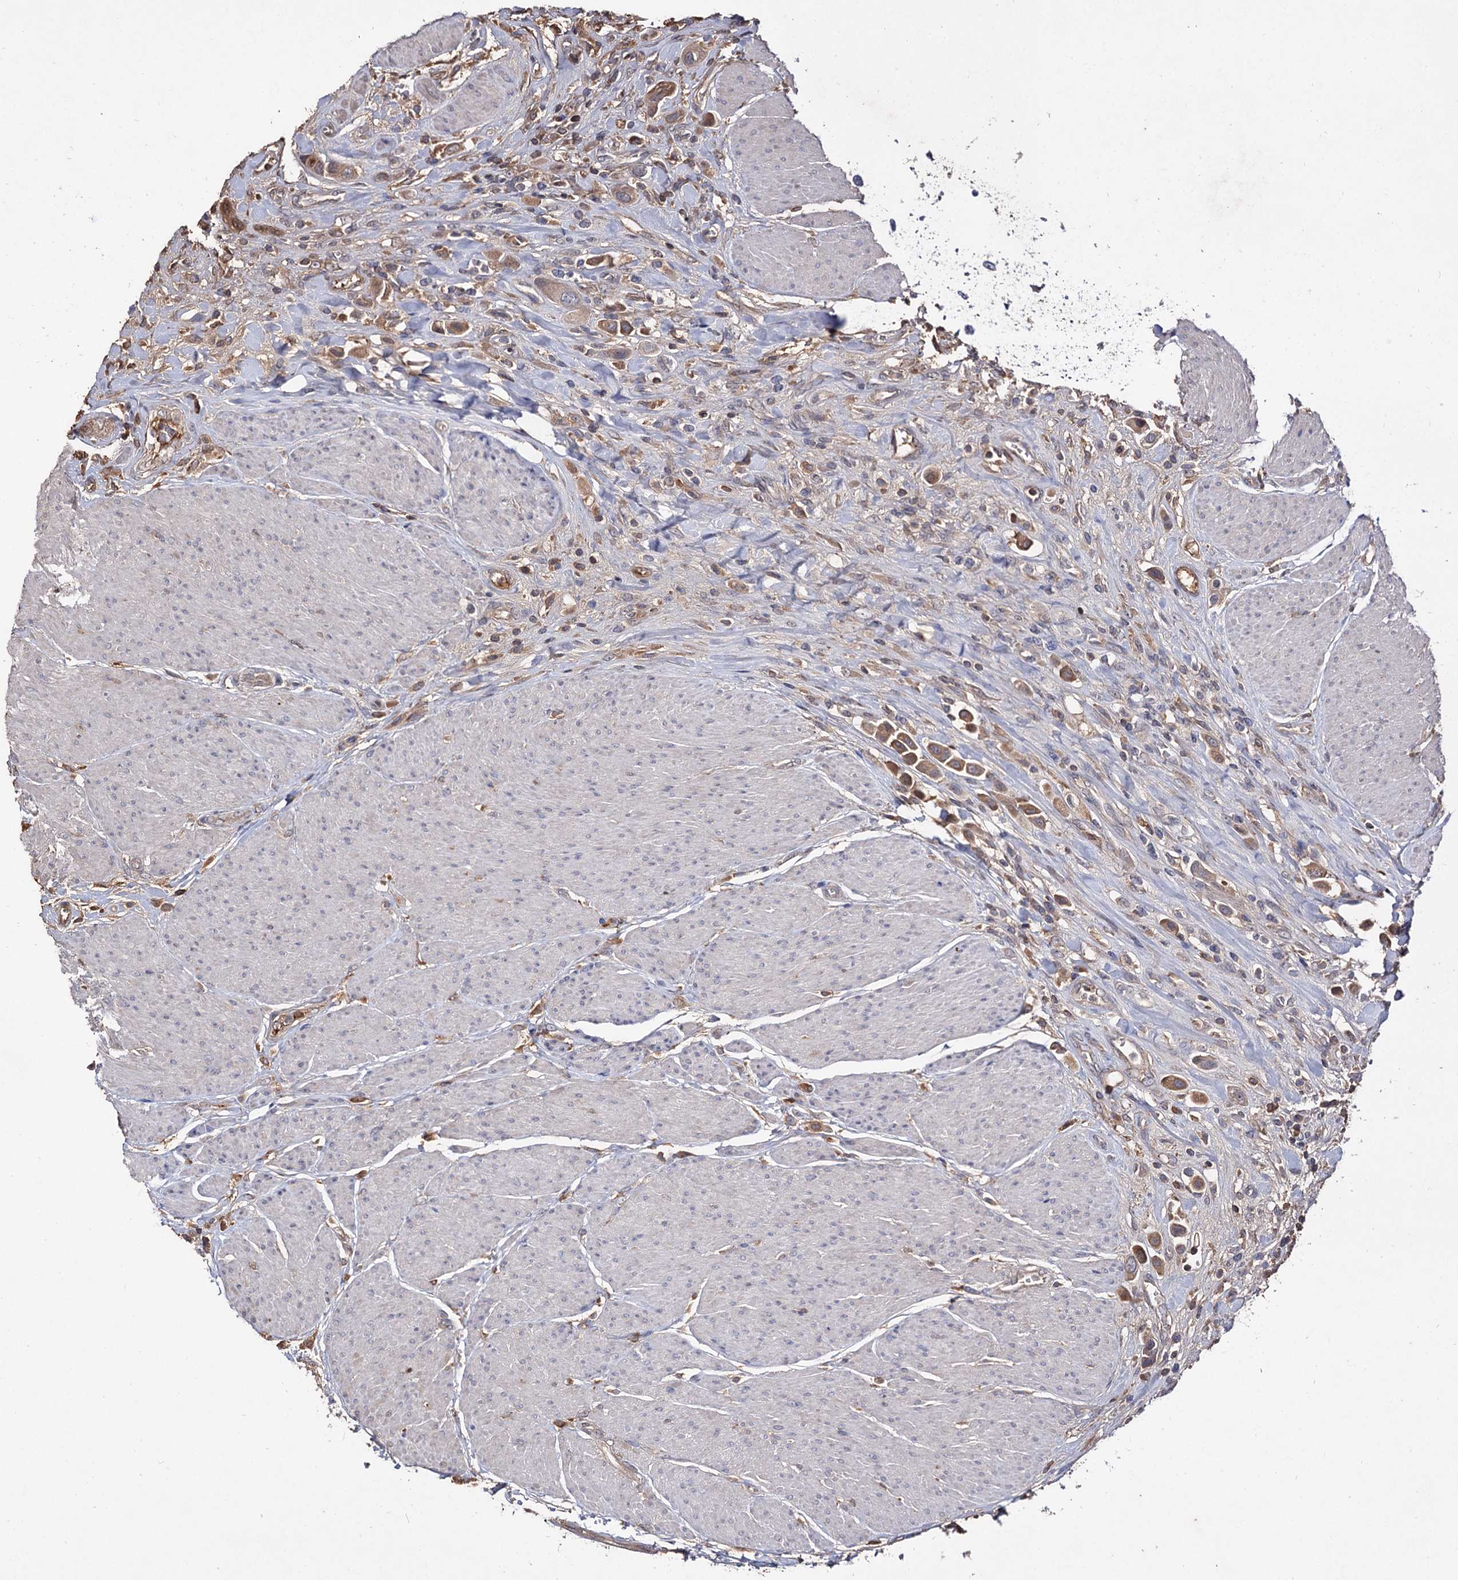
{"staining": {"intensity": "moderate", "quantity": ">75%", "location": "cytoplasmic/membranous"}, "tissue": "urothelial cancer", "cell_type": "Tumor cells", "image_type": "cancer", "snomed": [{"axis": "morphology", "description": "Urothelial carcinoma, High grade"}, {"axis": "topography", "description": "Urinary bladder"}], "caption": "Human urothelial carcinoma (high-grade) stained for a protein (brown) exhibits moderate cytoplasmic/membranous positive staining in approximately >75% of tumor cells.", "gene": "ARFIP2", "patient": {"sex": "male", "age": 50}}